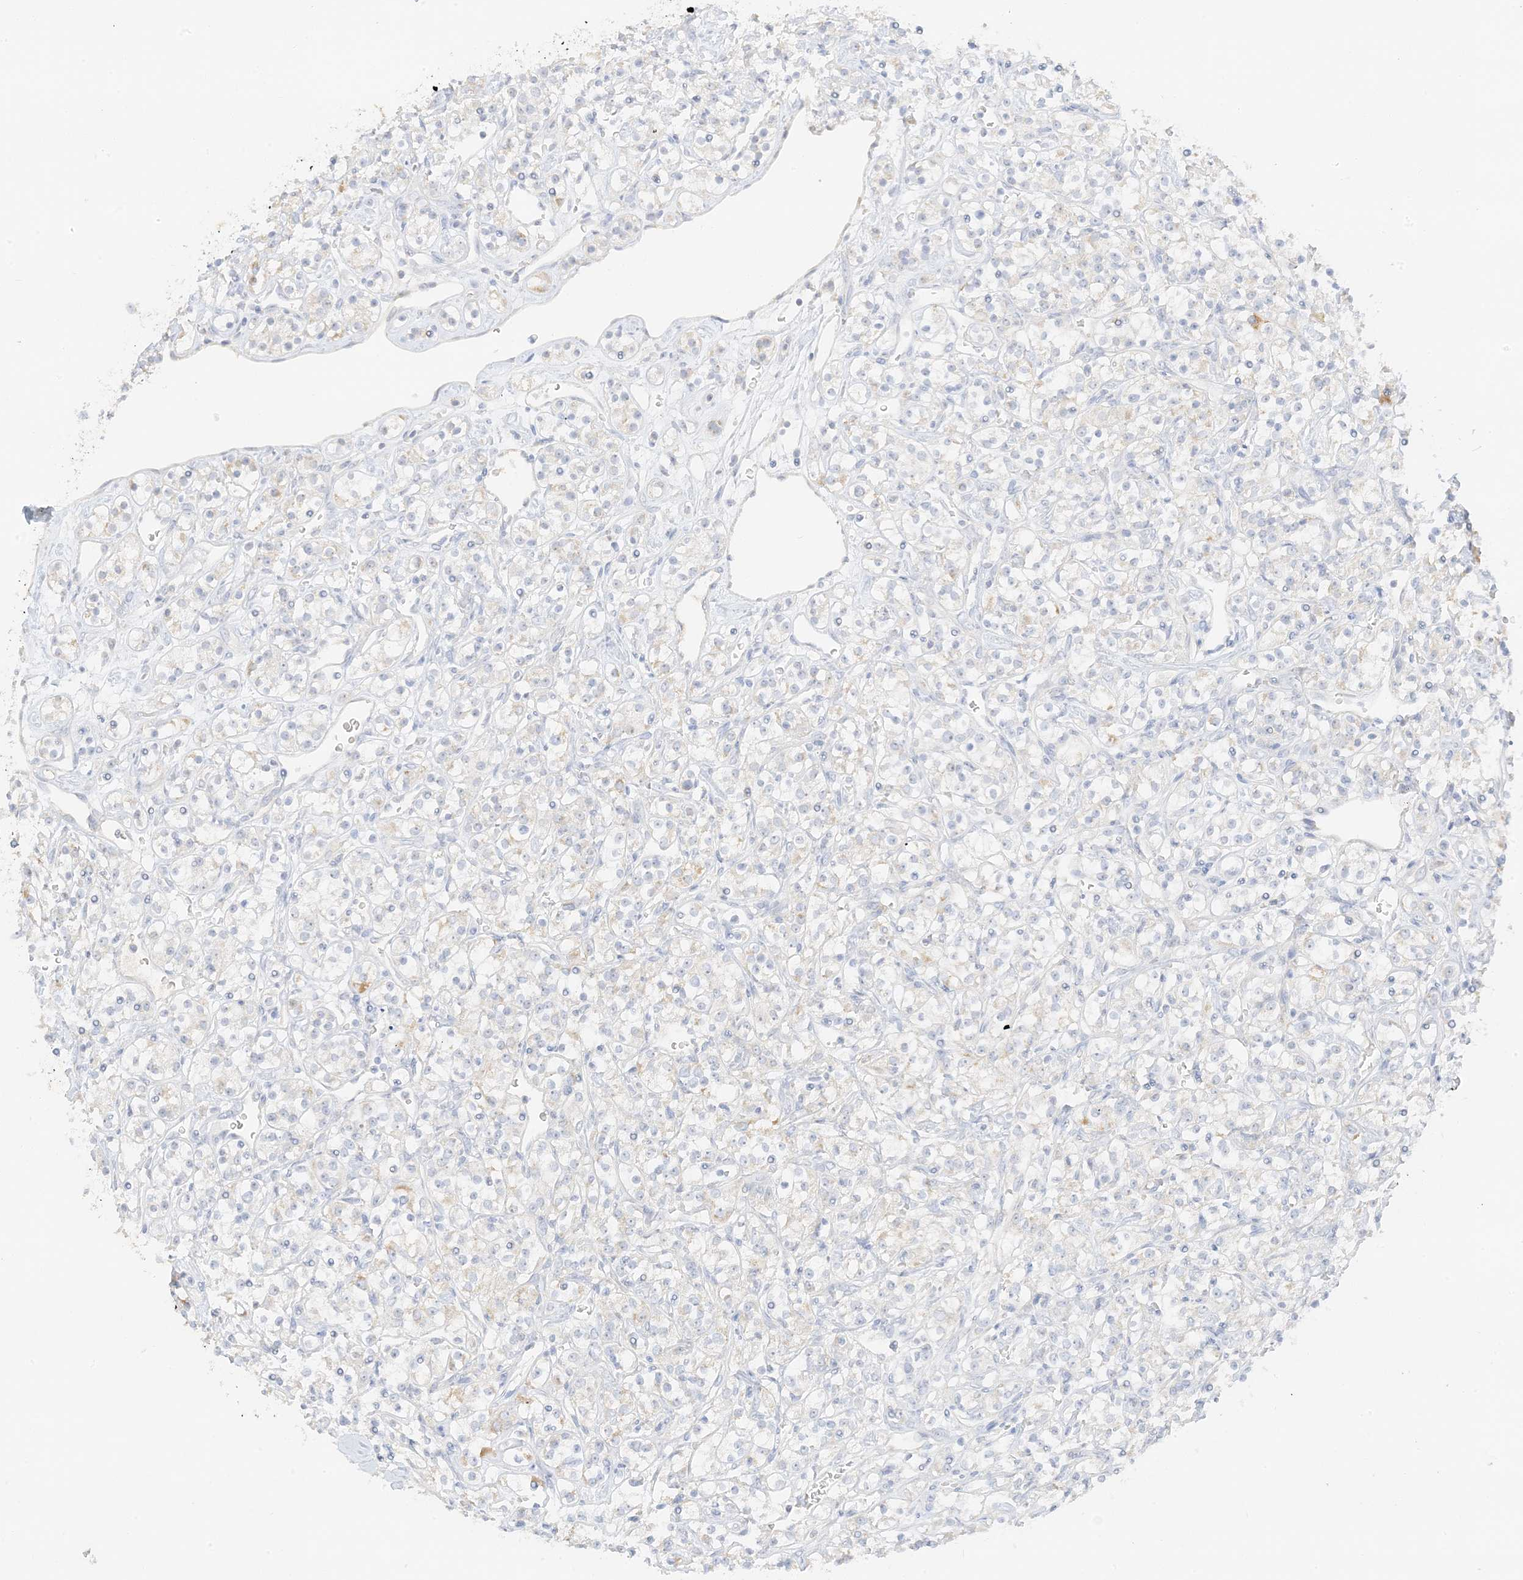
{"staining": {"intensity": "negative", "quantity": "none", "location": "none"}, "tissue": "renal cancer", "cell_type": "Tumor cells", "image_type": "cancer", "snomed": [{"axis": "morphology", "description": "Adenocarcinoma, NOS"}, {"axis": "topography", "description": "Kidney"}], "caption": "Immunohistochemical staining of human adenocarcinoma (renal) shows no significant expression in tumor cells.", "gene": "ZBTB41", "patient": {"sex": "male", "age": 77}}